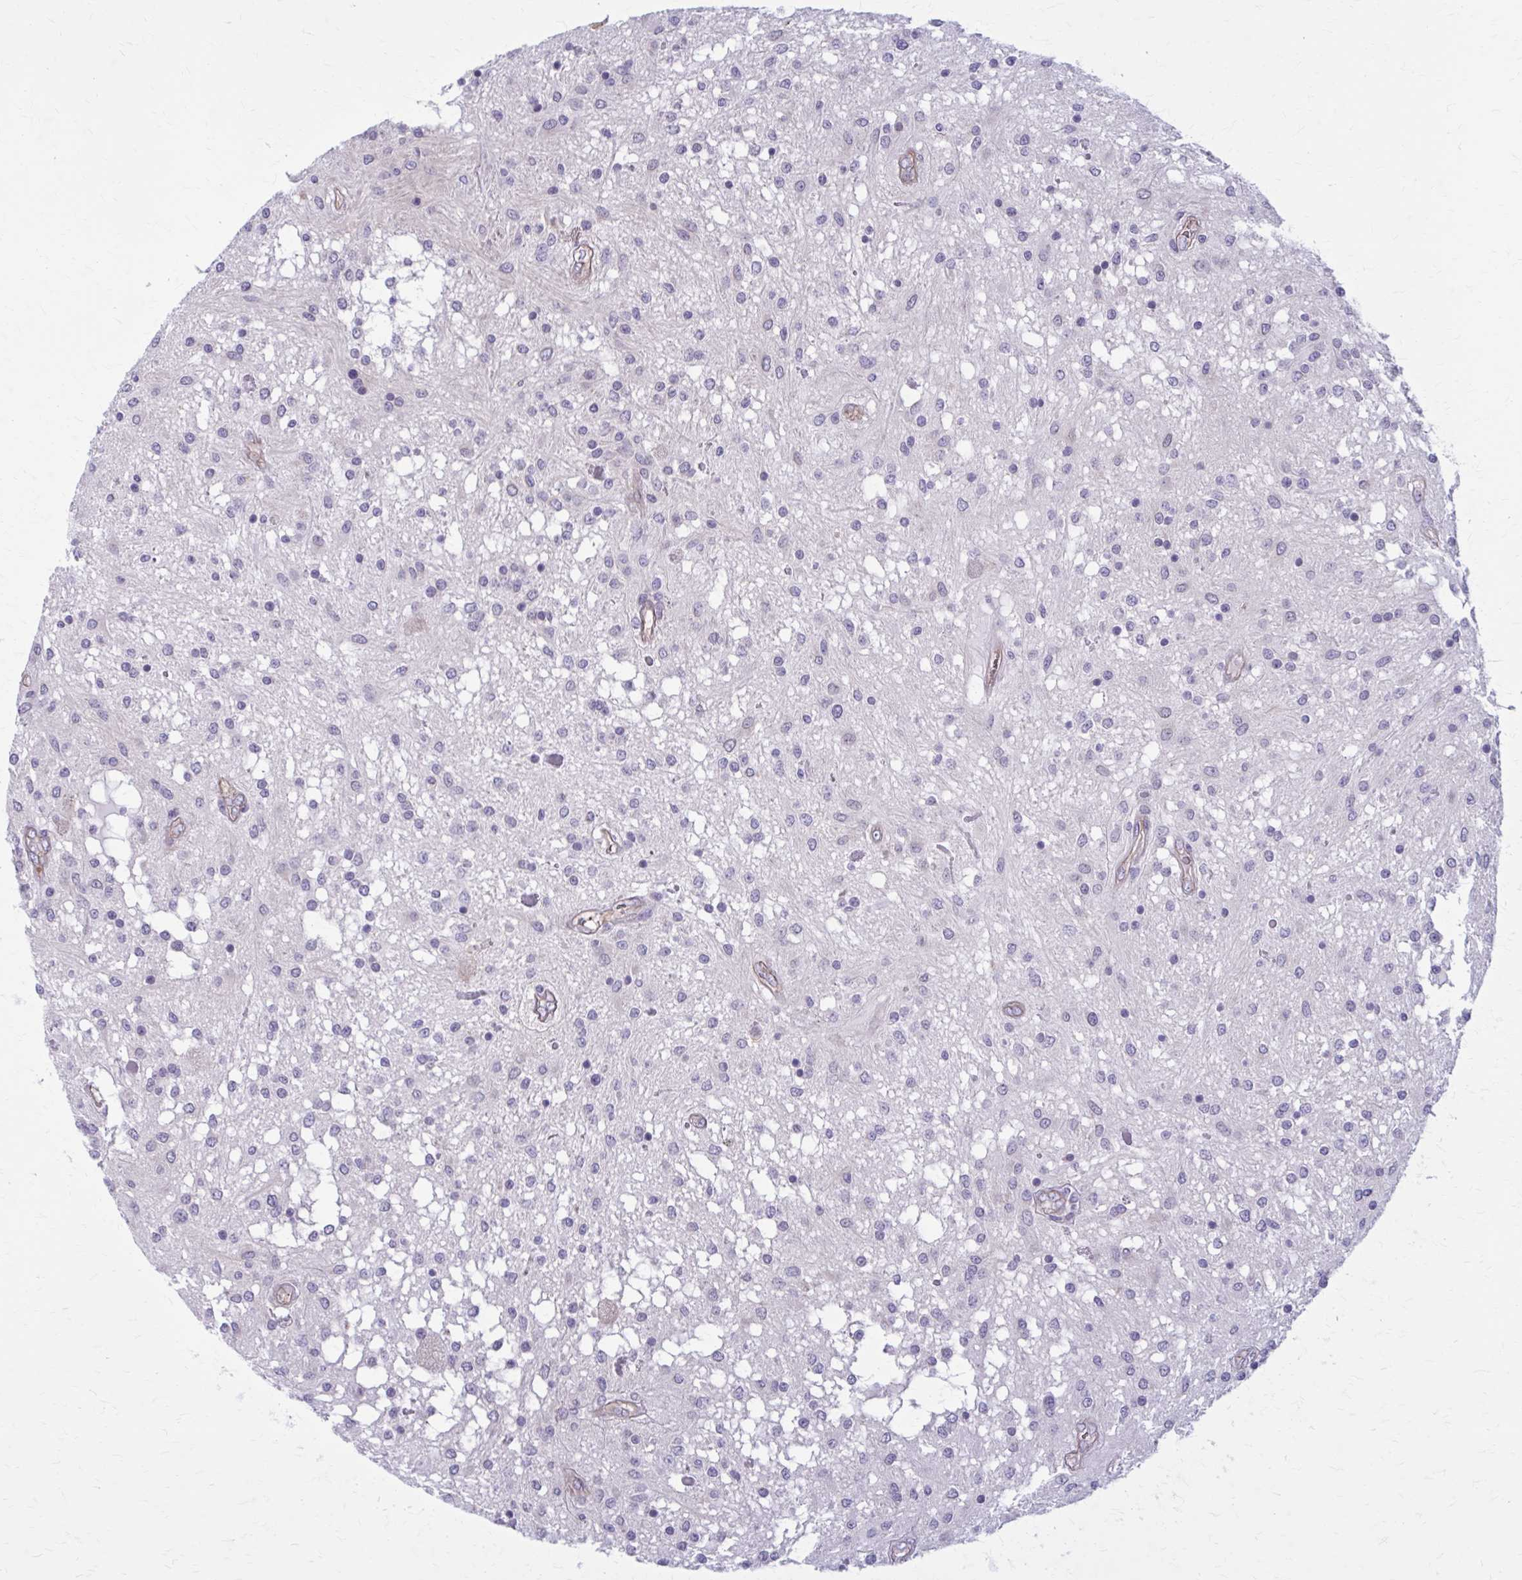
{"staining": {"intensity": "negative", "quantity": "none", "location": "none"}, "tissue": "glioma", "cell_type": "Tumor cells", "image_type": "cancer", "snomed": [{"axis": "morphology", "description": "Glioma, malignant, Low grade"}, {"axis": "topography", "description": "Cerebellum"}], "caption": "An immunohistochemistry micrograph of glioma is shown. There is no staining in tumor cells of glioma.", "gene": "ZDHHC7", "patient": {"sex": "female", "age": 14}}